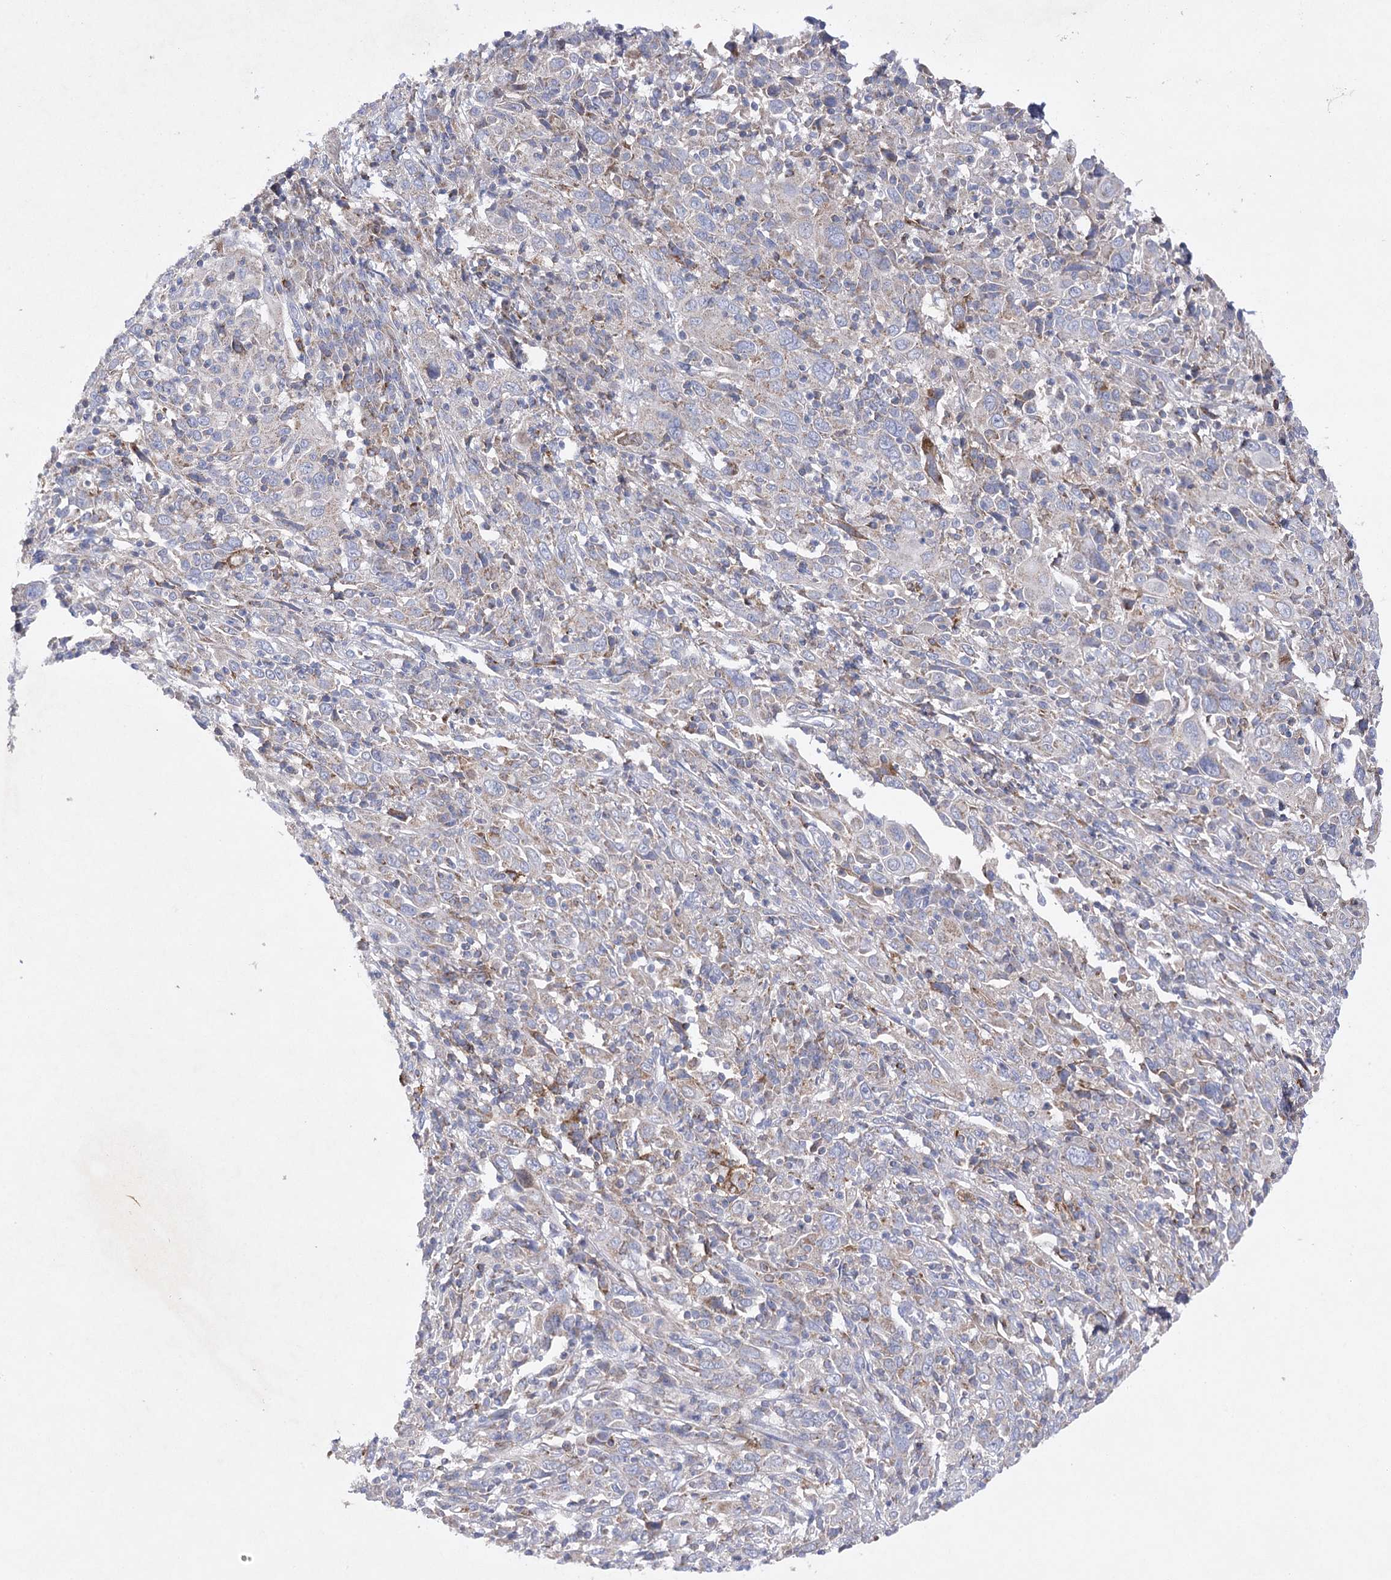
{"staining": {"intensity": "moderate", "quantity": "<25%", "location": "cytoplasmic/membranous"}, "tissue": "cervical cancer", "cell_type": "Tumor cells", "image_type": "cancer", "snomed": [{"axis": "morphology", "description": "Squamous cell carcinoma, NOS"}, {"axis": "topography", "description": "Cervix"}], "caption": "Moderate cytoplasmic/membranous staining is present in about <25% of tumor cells in cervical squamous cell carcinoma.", "gene": "COX15", "patient": {"sex": "female", "age": 46}}